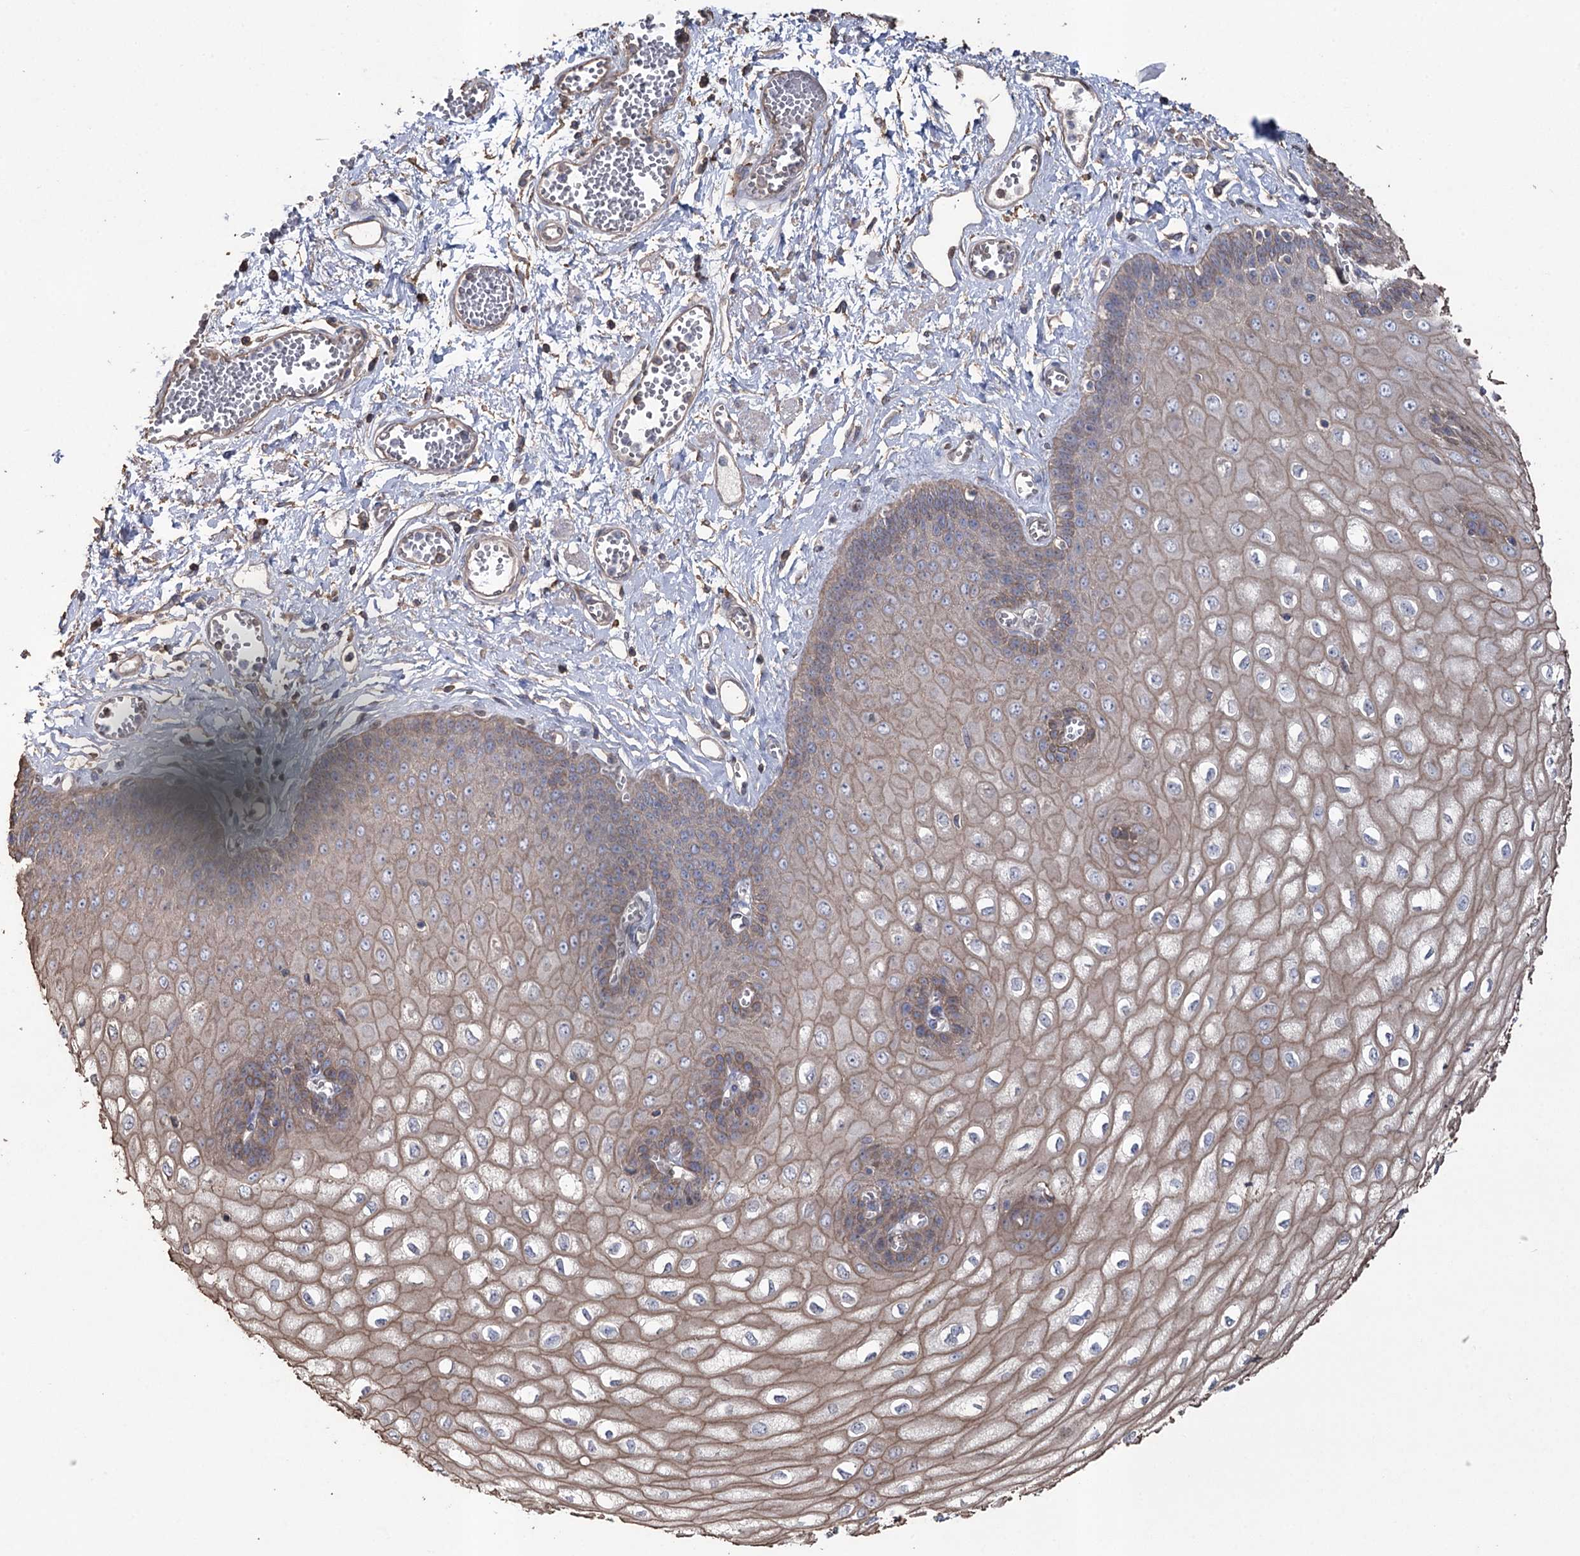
{"staining": {"intensity": "weak", "quantity": ">75%", "location": "cytoplasmic/membranous"}, "tissue": "esophagus", "cell_type": "Squamous epithelial cells", "image_type": "normal", "snomed": [{"axis": "morphology", "description": "Normal tissue, NOS"}, {"axis": "topography", "description": "Esophagus"}], "caption": "Immunohistochemistry (IHC) staining of benign esophagus, which displays low levels of weak cytoplasmic/membranous staining in approximately >75% of squamous epithelial cells indicating weak cytoplasmic/membranous protein expression. The staining was performed using DAB (brown) for protein detection and nuclei were counterstained in hematoxylin (blue).", "gene": "FAM13B", "patient": {"sex": "male", "age": 60}}